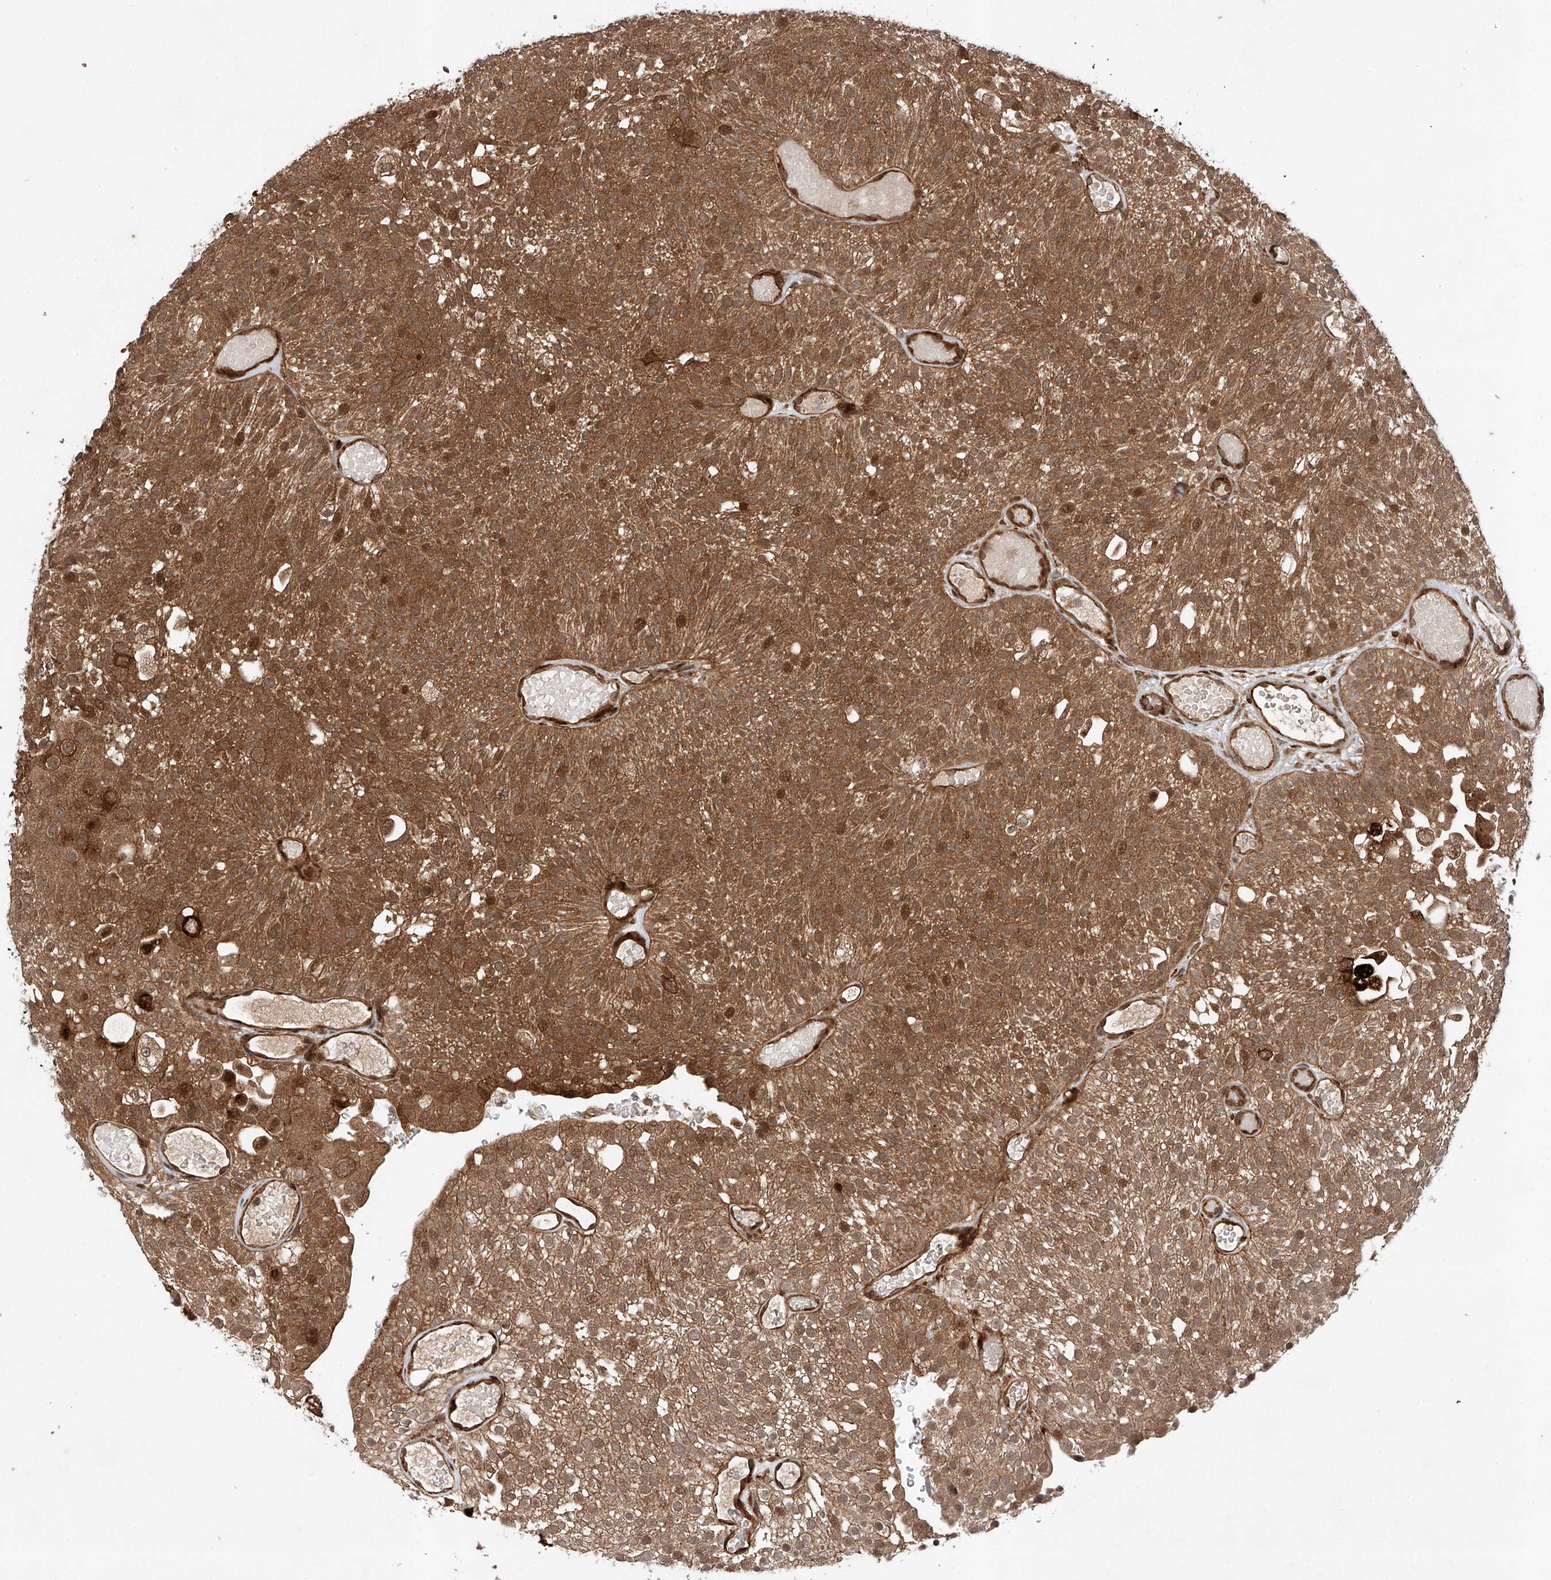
{"staining": {"intensity": "moderate", "quantity": ">75%", "location": "cytoplasmic/membranous,nuclear"}, "tissue": "urothelial cancer", "cell_type": "Tumor cells", "image_type": "cancer", "snomed": [{"axis": "morphology", "description": "Urothelial carcinoma, Low grade"}, {"axis": "topography", "description": "Urinary bladder"}], "caption": "High-power microscopy captured an IHC image of urothelial cancer, revealing moderate cytoplasmic/membranous and nuclear expression in about >75% of tumor cells.", "gene": "ZFP28", "patient": {"sex": "male", "age": 78}}